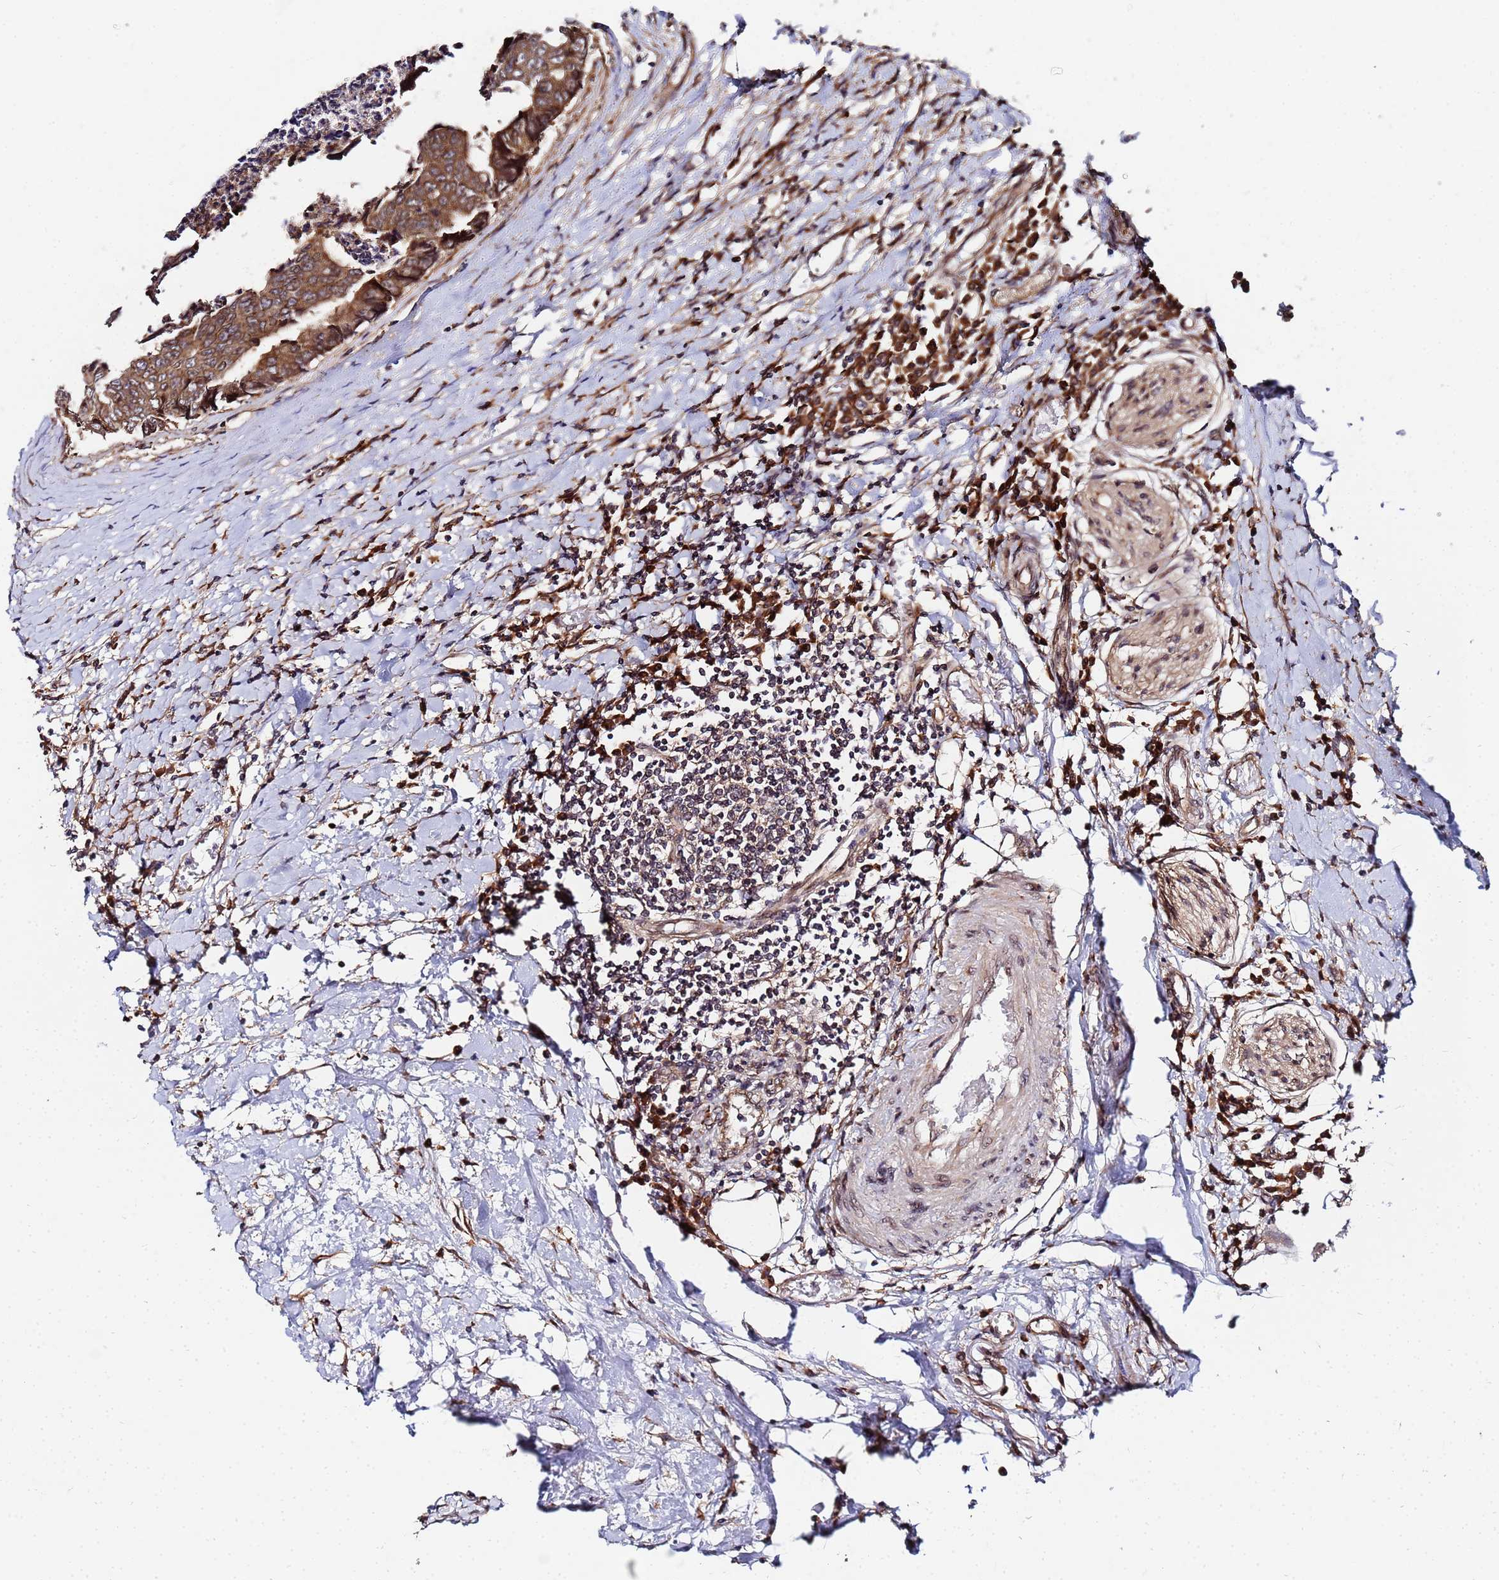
{"staining": {"intensity": "moderate", "quantity": ">75%", "location": "cytoplasmic/membranous"}, "tissue": "colorectal cancer", "cell_type": "Tumor cells", "image_type": "cancer", "snomed": [{"axis": "morphology", "description": "Adenocarcinoma, NOS"}, {"axis": "topography", "description": "Rectum"}], "caption": "Tumor cells exhibit medium levels of moderate cytoplasmic/membranous staining in about >75% of cells in human colorectal cancer. (Stains: DAB (3,3'-diaminobenzidine) in brown, nuclei in blue, Microscopy: brightfield microscopy at high magnification).", "gene": "UNC93B1", "patient": {"sex": "male", "age": 84}}